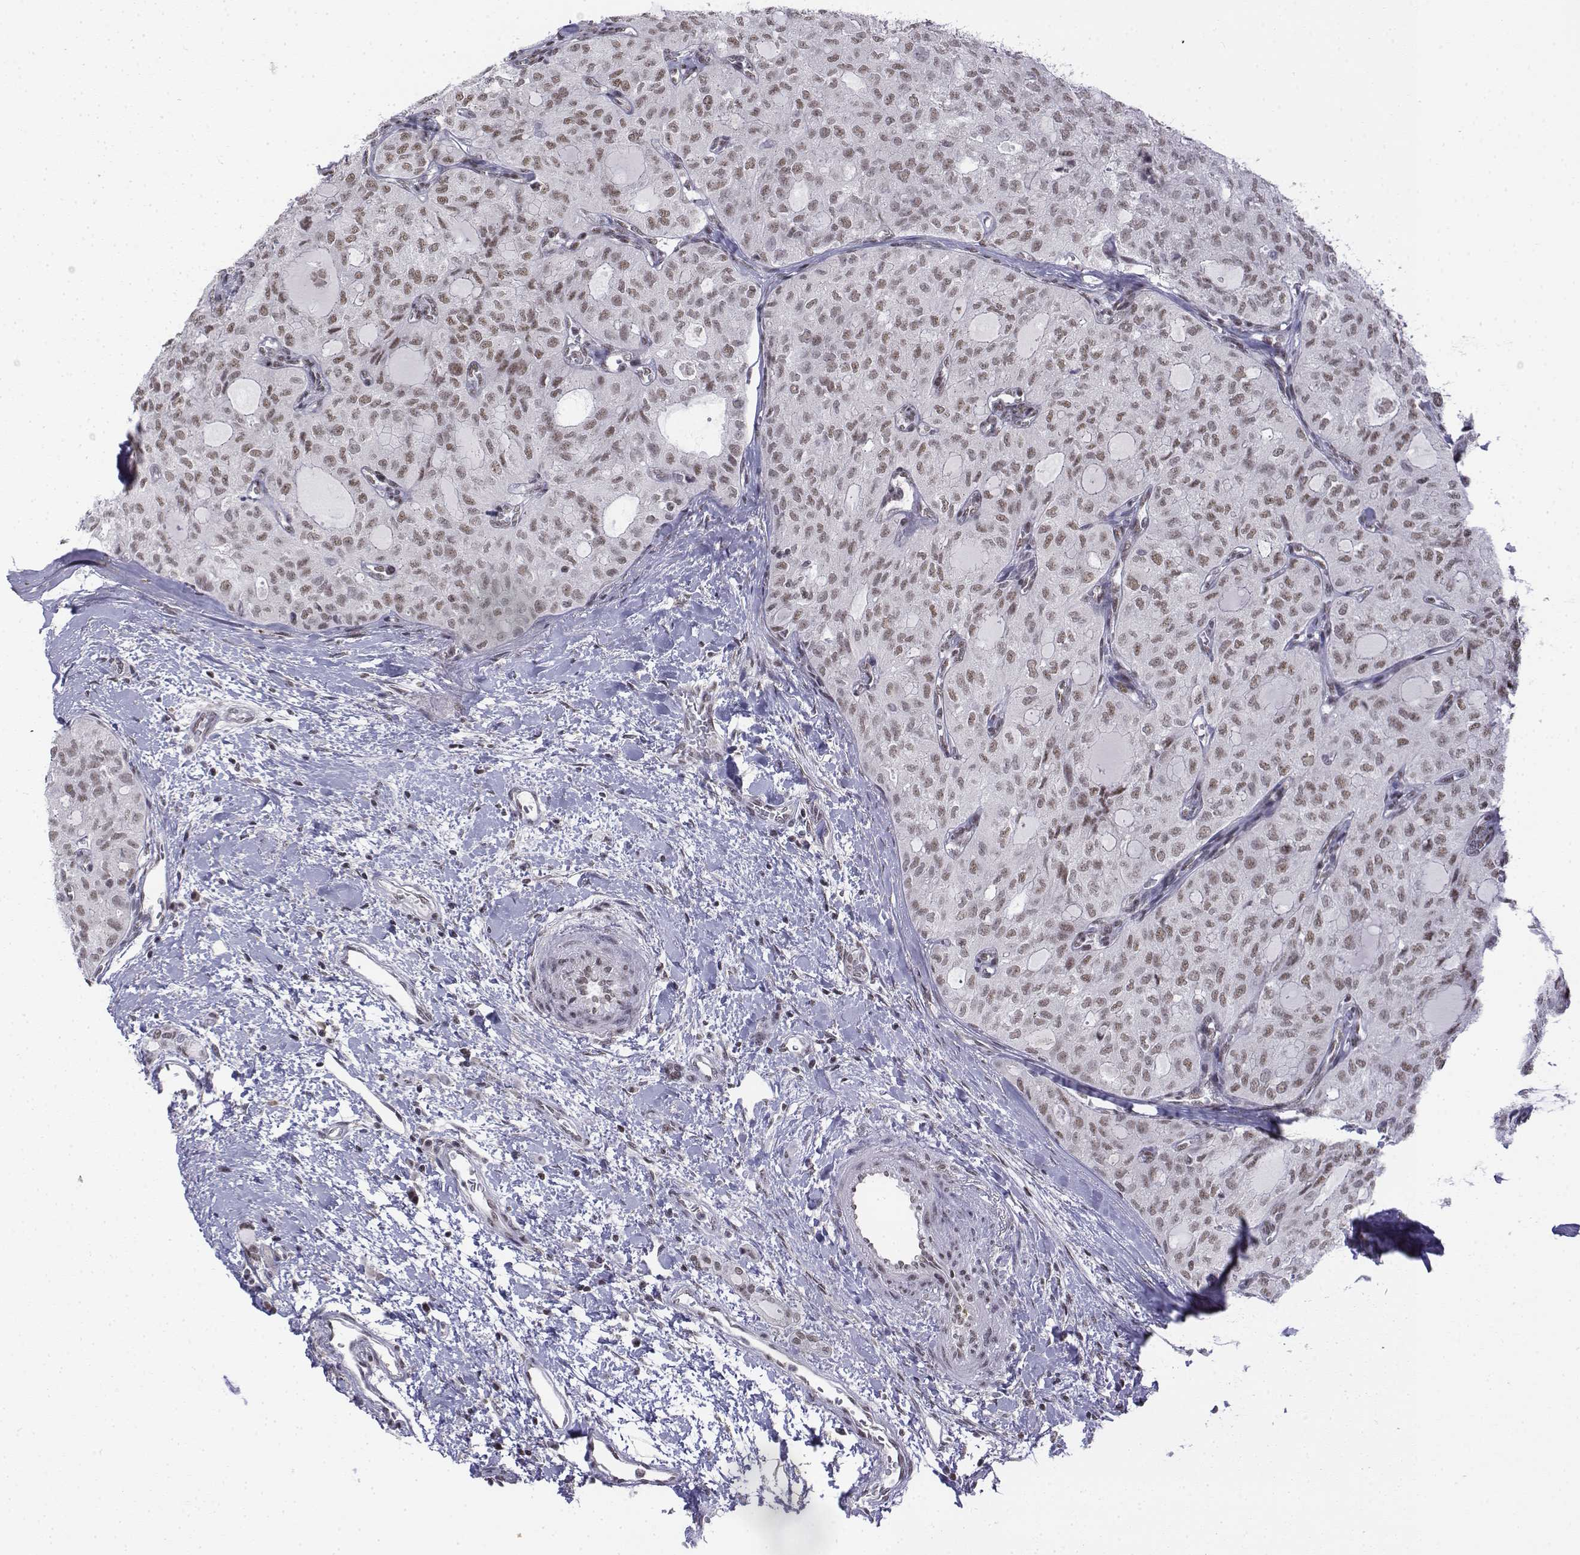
{"staining": {"intensity": "weak", "quantity": ">75%", "location": "nuclear"}, "tissue": "thyroid cancer", "cell_type": "Tumor cells", "image_type": "cancer", "snomed": [{"axis": "morphology", "description": "Follicular adenoma carcinoma, NOS"}, {"axis": "topography", "description": "Thyroid gland"}], "caption": "An image of thyroid cancer (follicular adenoma carcinoma) stained for a protein exhibits weak nuclear brown staining in tumor cells. The staining was performed using DAB (3,3'-diaminobenzidine), with brown indicating positive protein expression. Nuclei are stained blue with hematoxylin.", "gene": "SETD1A", "patient": {"sex": "male", "age": 75}}